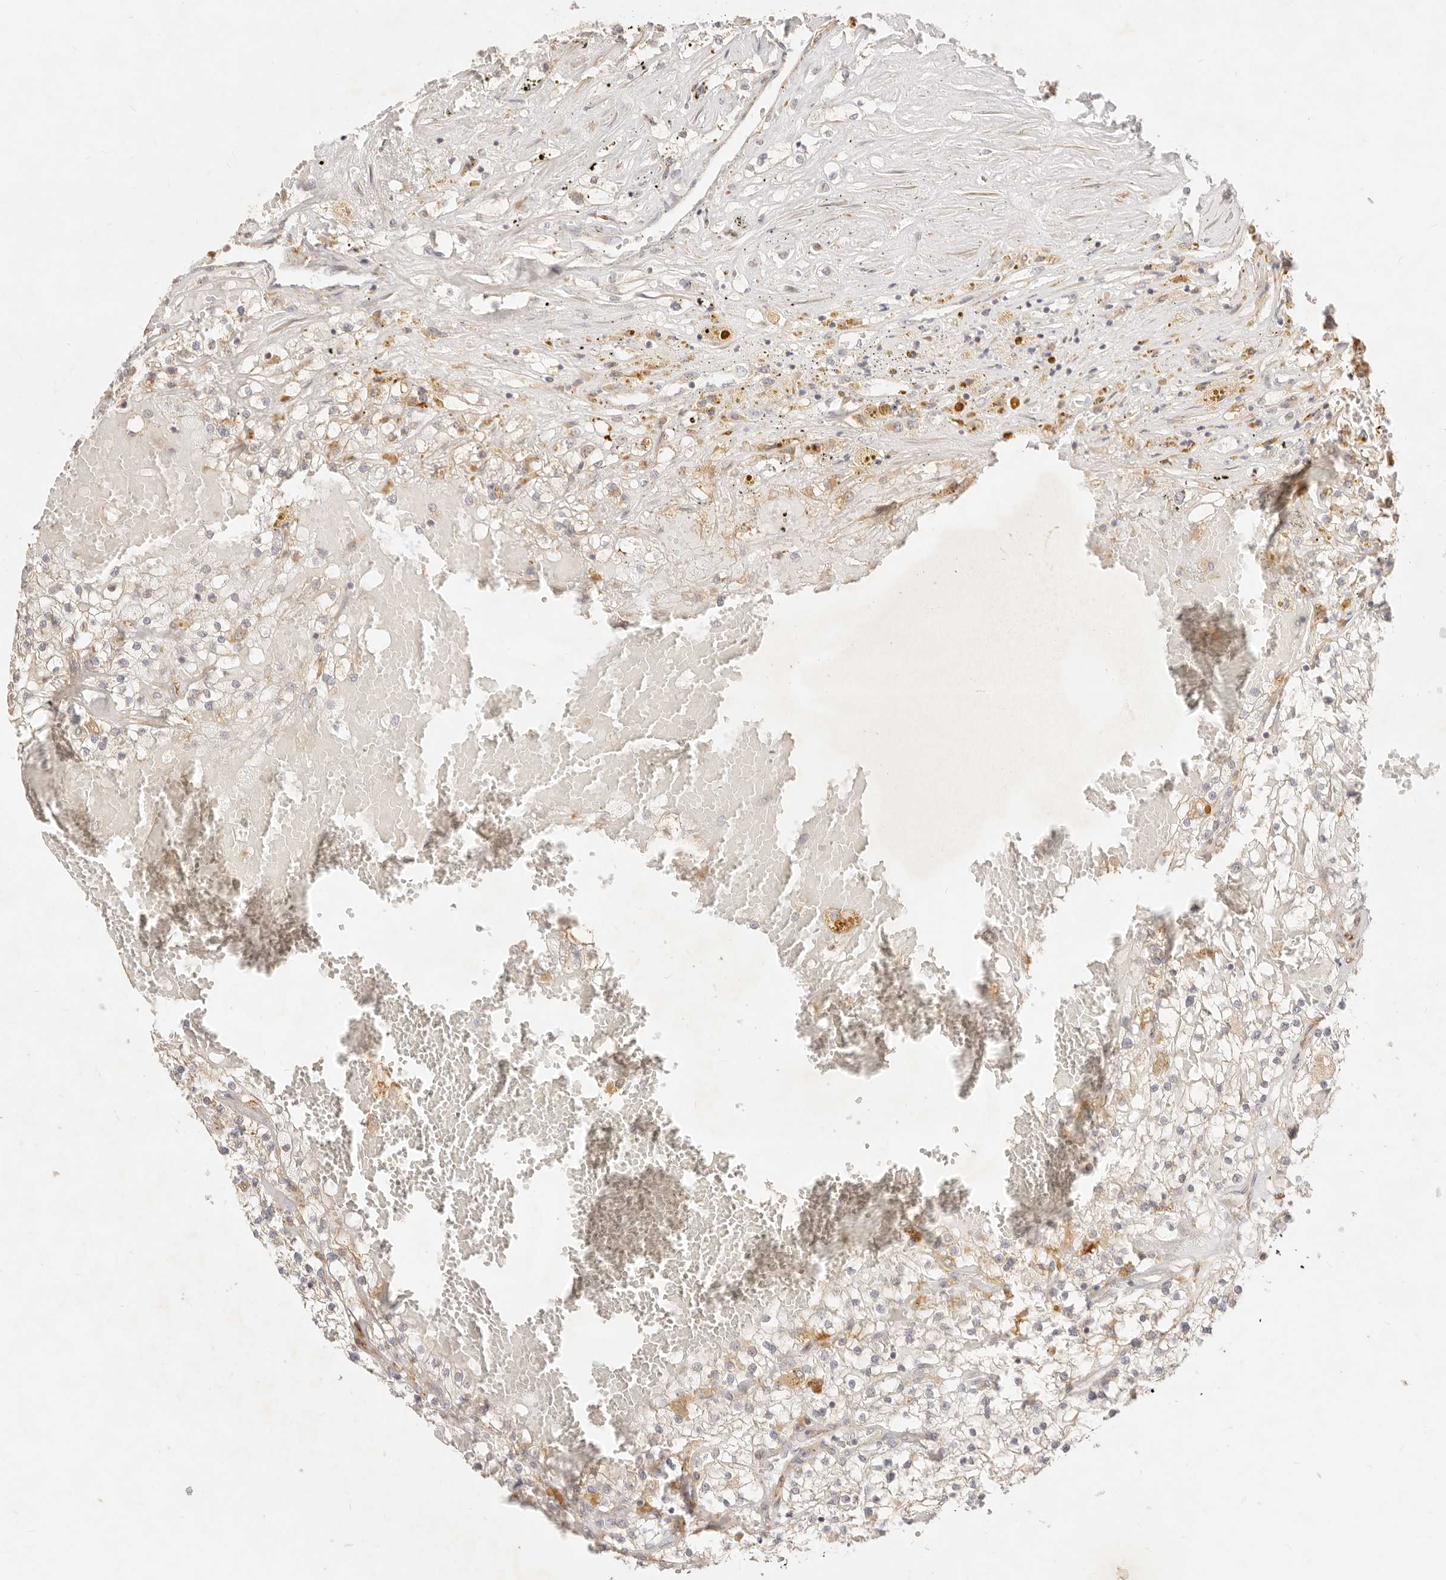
{"staining": {"intensity": "negative", "quantity": "none", "location": "none"}, "tissue": "renal cancer", "cell_type": "Tumor cells", "image_type": "cancer", "snomed": [{"axis": "morphology", "description": "Normal tissue, NOS"}, {"axis": "morphology", "description": "Adenocarcinoma, NOS"}, {"axis": "topography", "description": "Kidney"}], "caption": "Tumor cells show no significant protein expression in renal cancer (adenocarcinoma). (DAB (3,3'-diaminobenzidine) immunohistochemistry, high magnification).", "gene": "RUBCNL", "patient": {"sex": "male", "age": 68}}